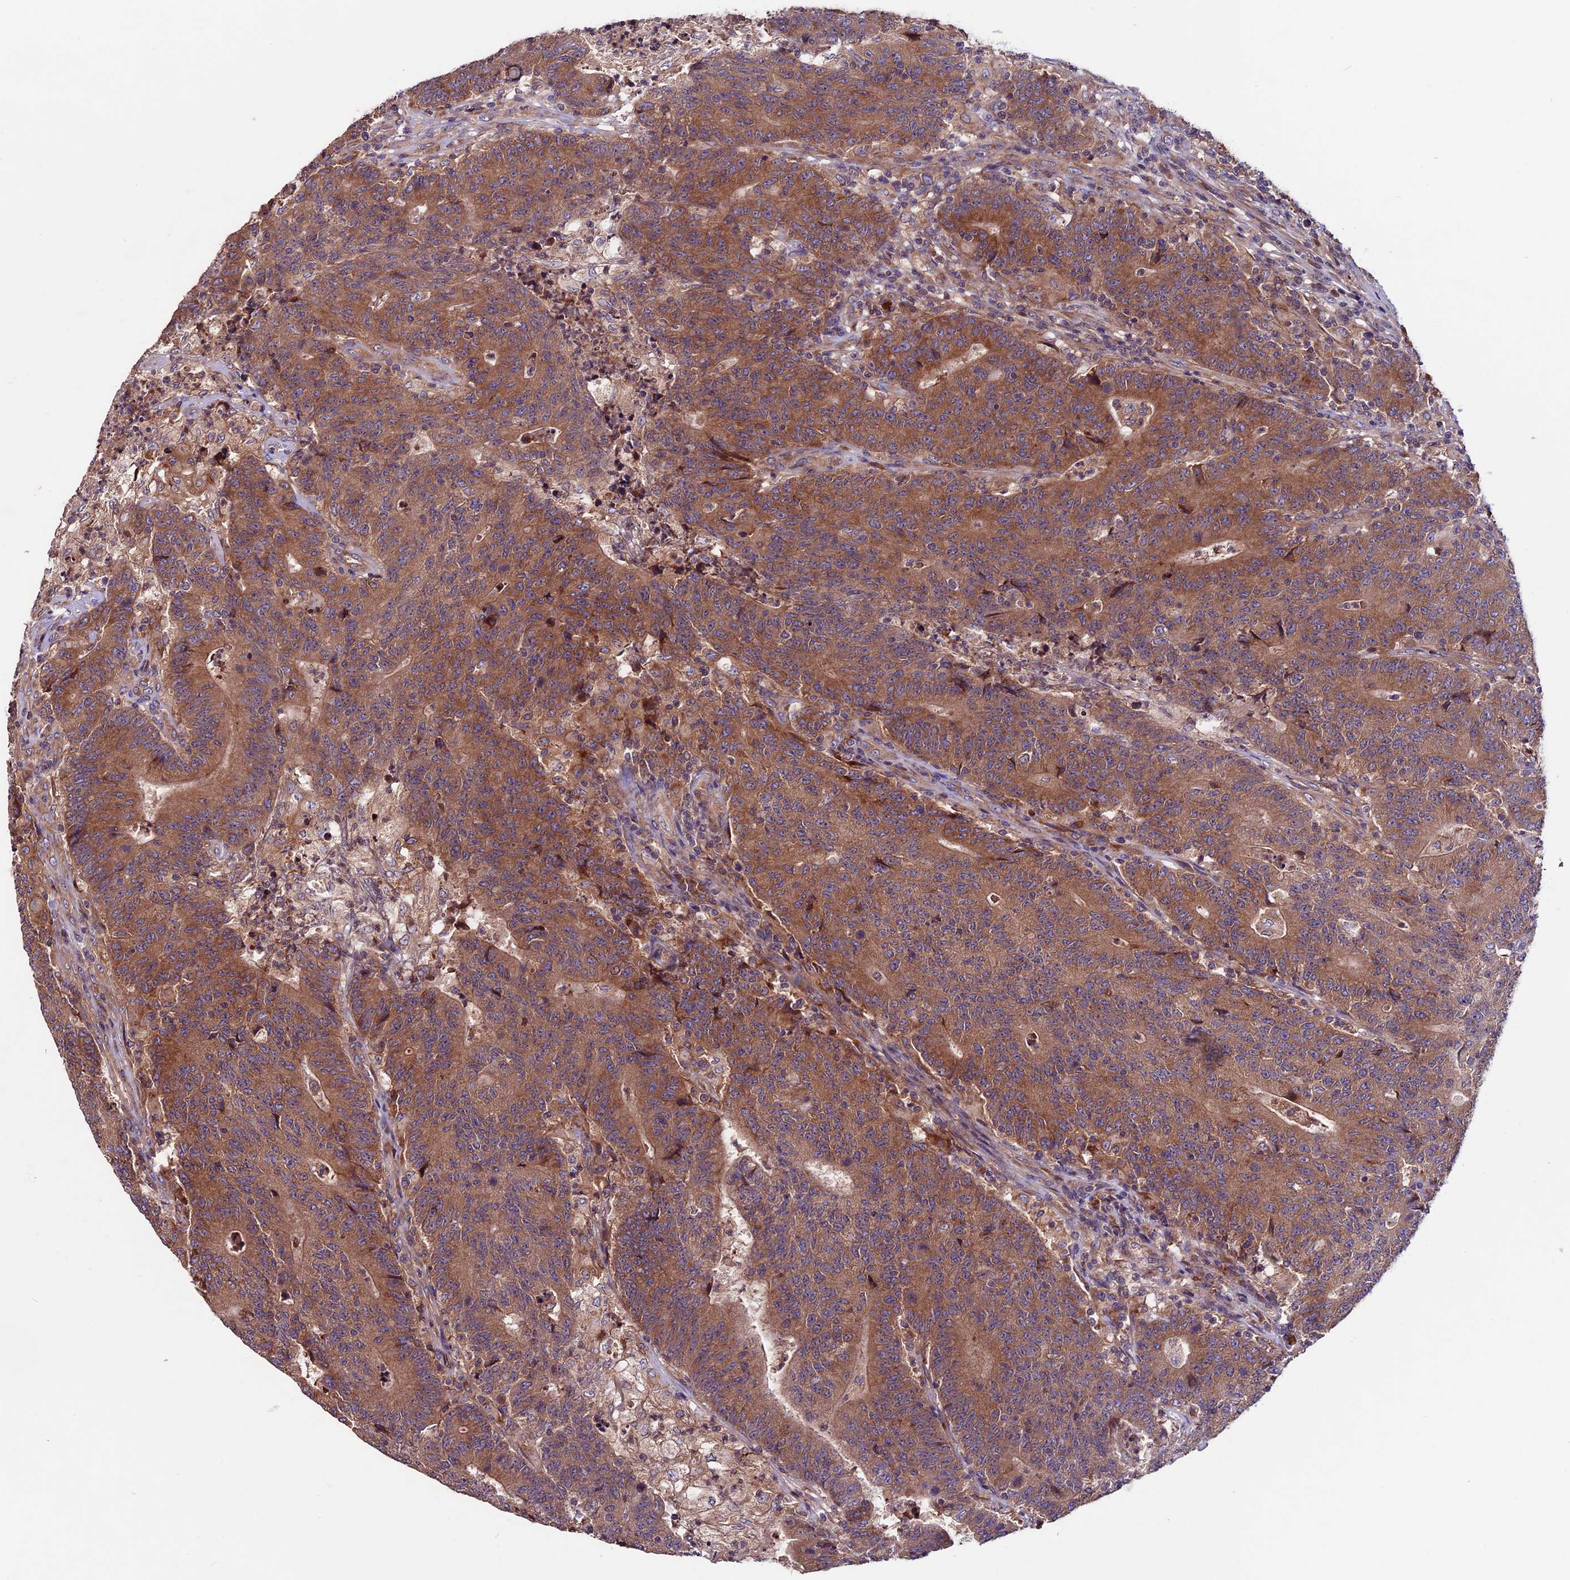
{"staining": {"intensity": "moderate", "quantity": ">75%", "location": "cytoplasmic/membranous"}, "tissue": "colorectal cancer", "cell_type": "Tumor cells", "image_type": "cancer", "snomed": [{"axis": "morphology", "description": "Adenocarcinoma, NOS"}, {"axis": "topography", "description": "Colon"}], "caption": "Colorectal cancer stained for a protein (brown) displays moderate cytoplasmic/membranous positive expression in approximately >75% of tumor cells.", "gene": "ZNF598", "patient": {"sex": "female", "age": 75}}